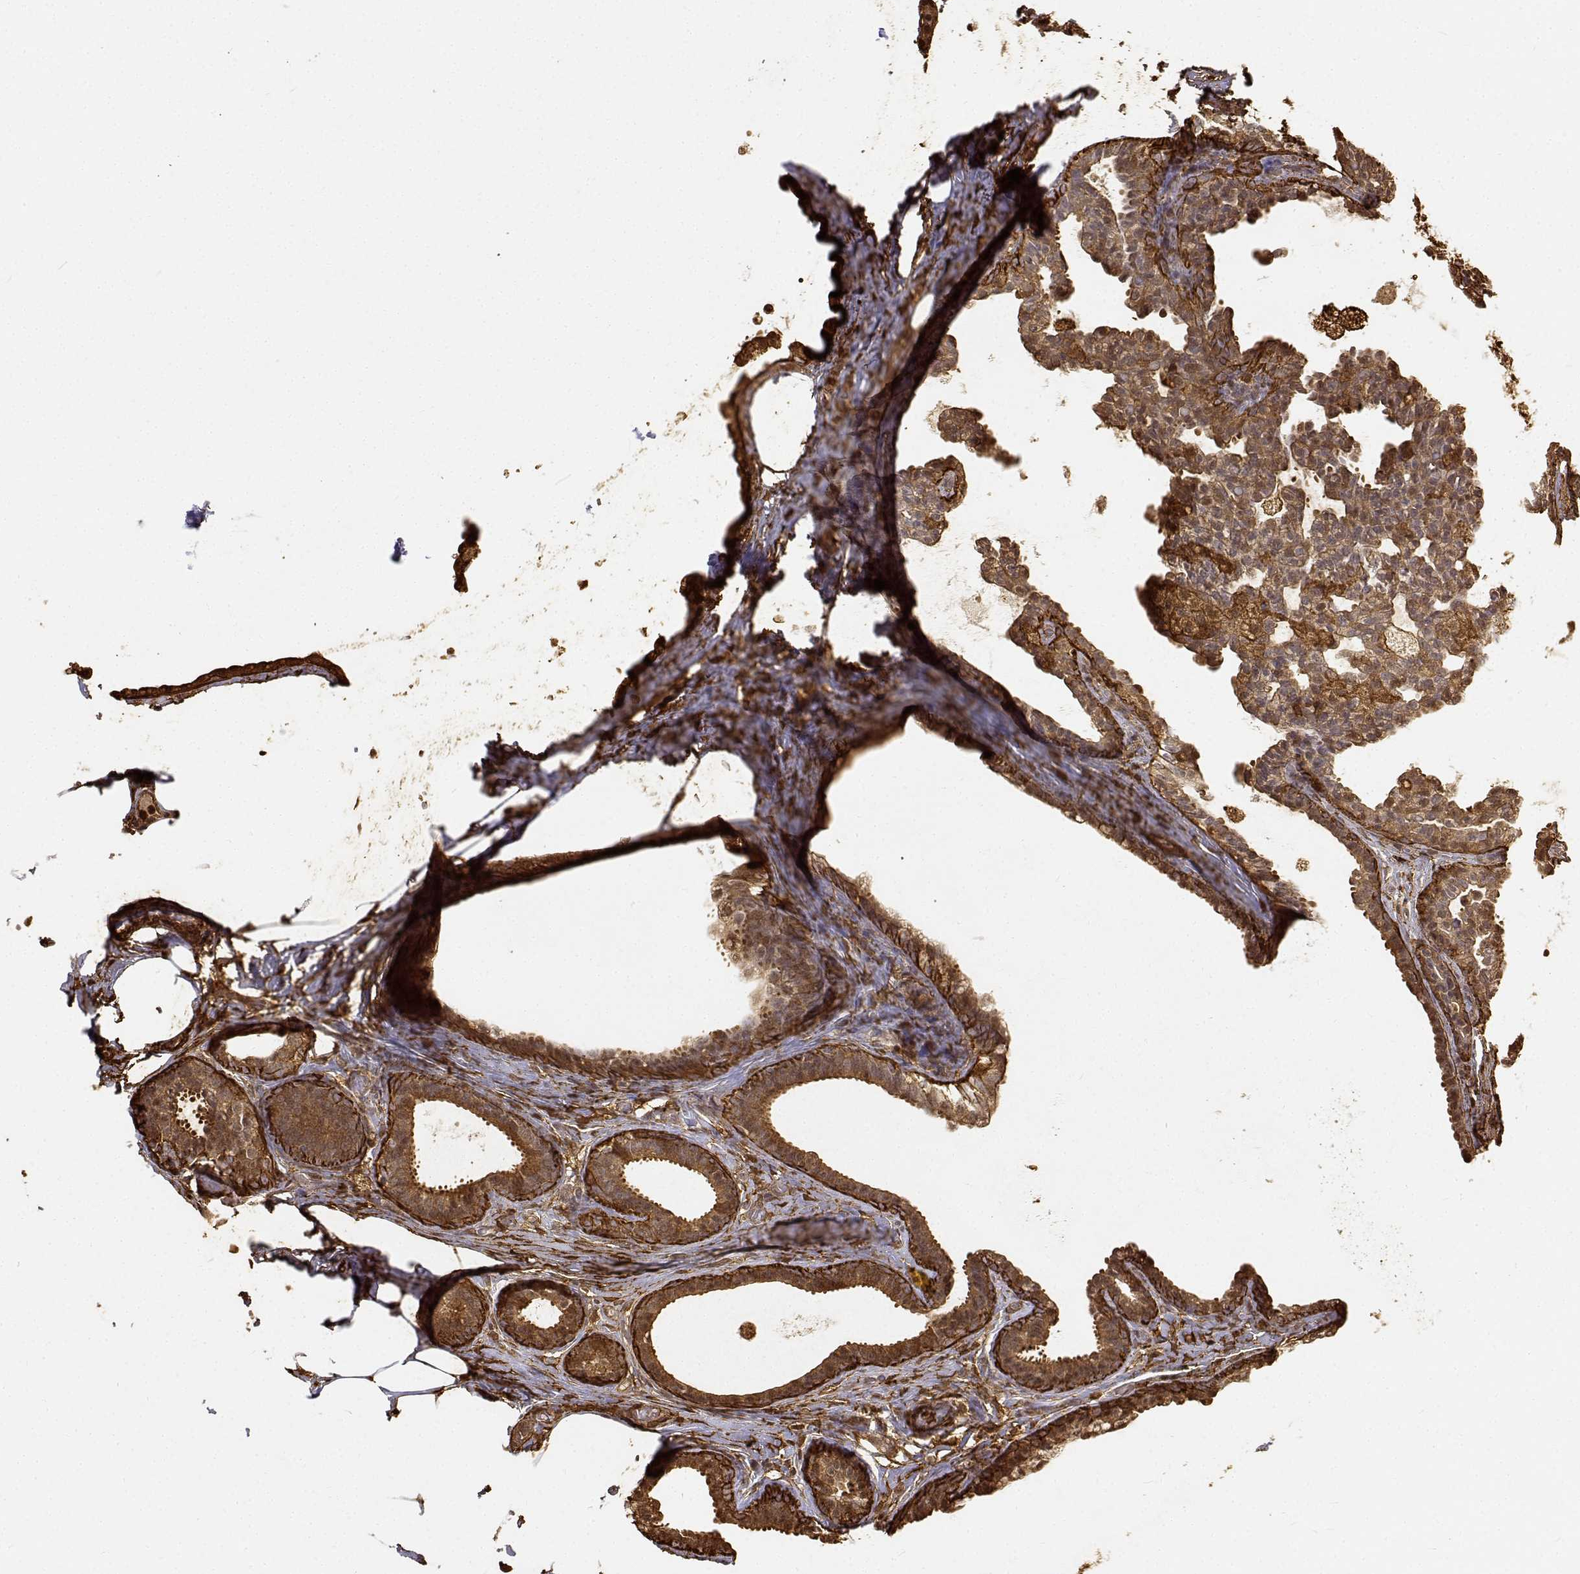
{"staining": {"intensity": "strong", "quantity": ">75%", "location": "cytoplasmic/membranous,nuclear"}, "tissue": "breast cancer", "cell_type": "Tumor cells", "image_type": "cancer", "snomed": [{"axis": "morphology", "description": "Duct carcinoma"}, {"axis": "topography", "description": "Breast"}], "caption": "A high-resolution photomicrograph shows immunohistochemistry staining of breast invasive ductal carcinoma, which shows strong cytoplasmic/membranous and nuclear positivity in about >75% of tumor cells.", "gene": "PCID2", "patient": {"sex": "female", "age": 59}}